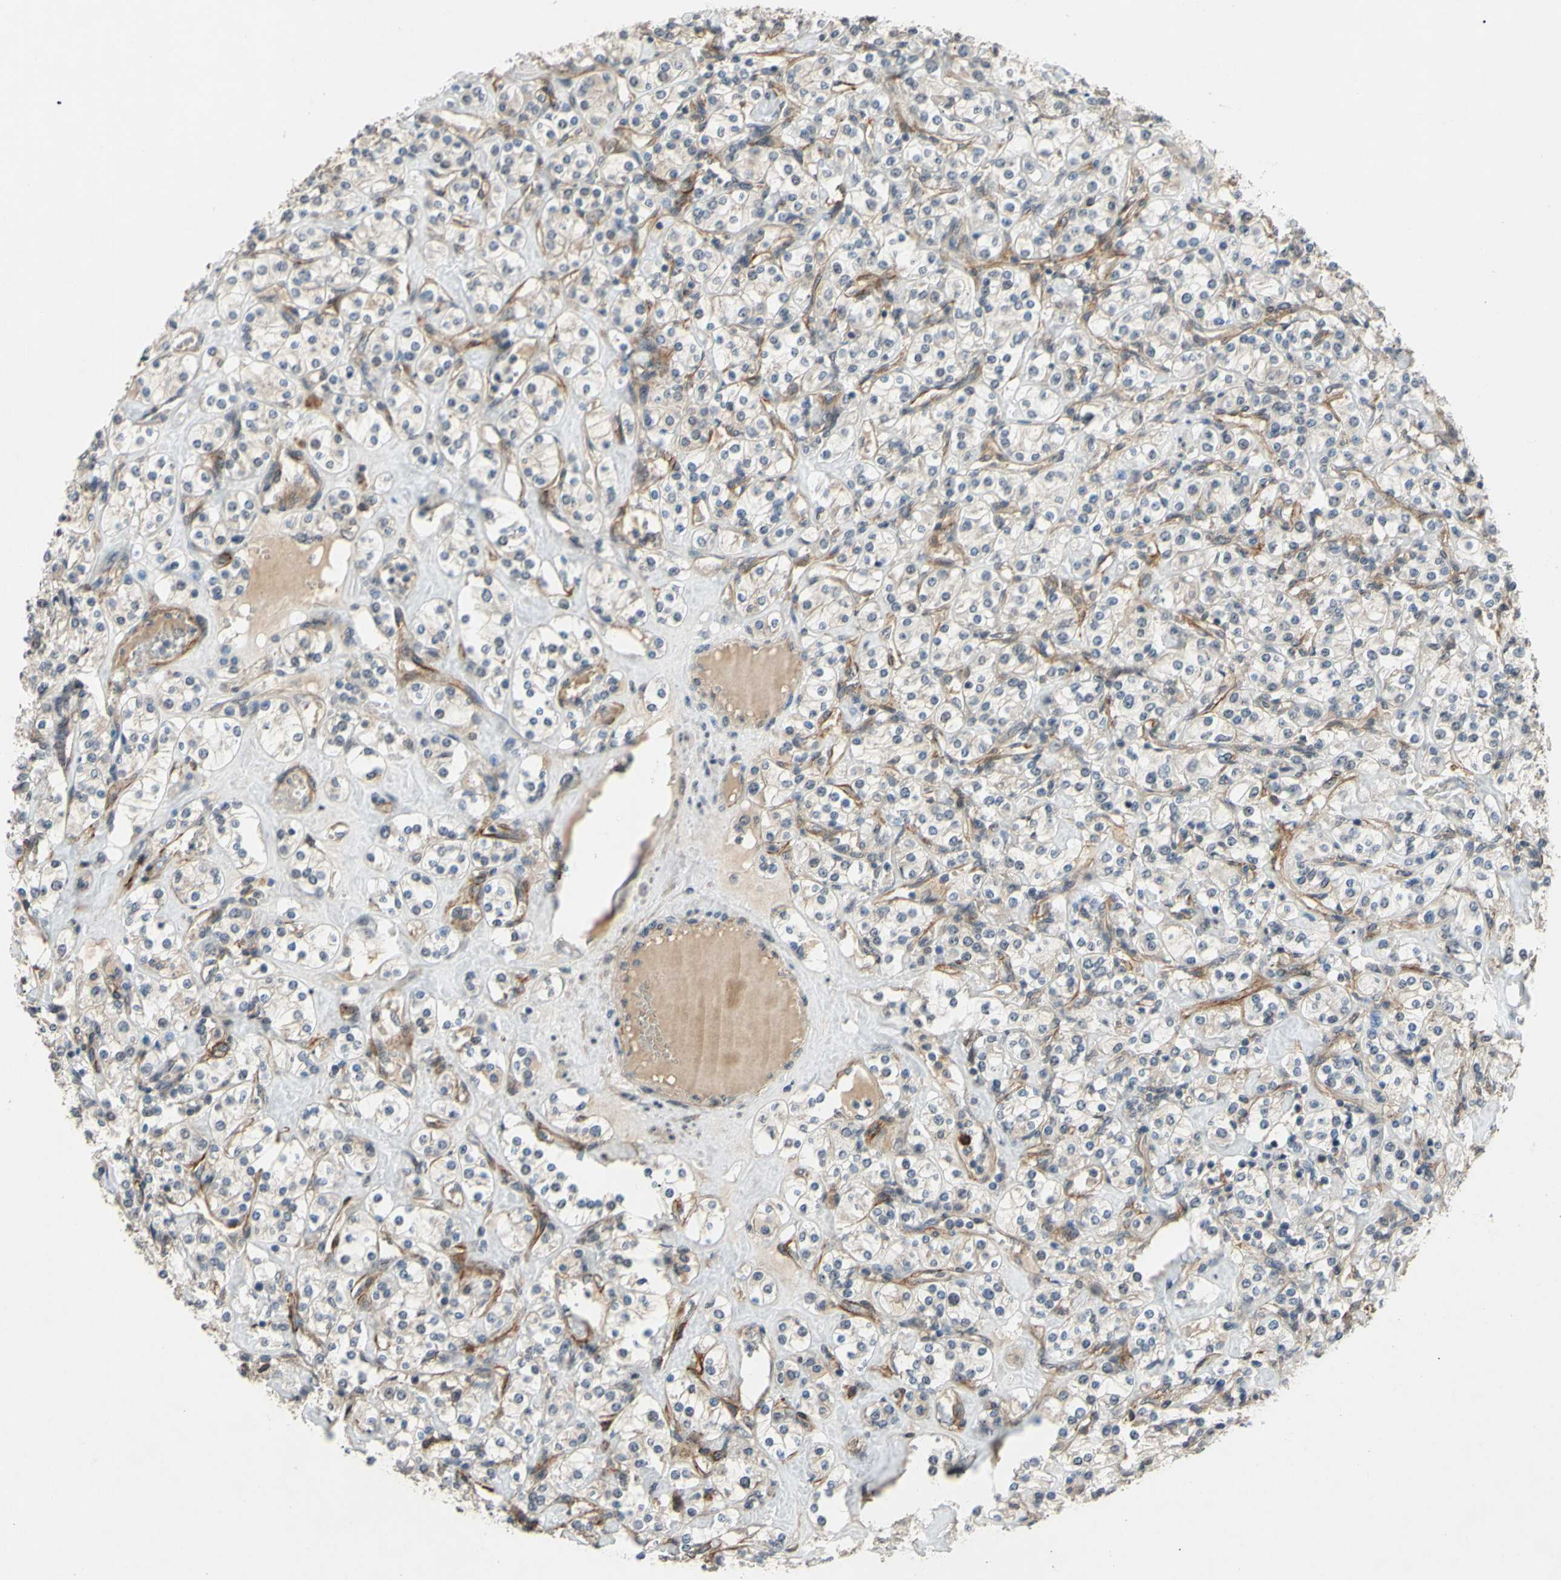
{"staining": {"intensity": "weak", "quantity": "<25%", "location": "cytoplasmic/membranous"}, "tissue": "renal cancer", "cell_type": "Tumor cells", "image_type": "cancer", "snomed": [{"axis": "morphology", "description": "Adenocarcinoma, NOS"}, {"axis": "topography", "description": "Kidney"}], "caption": "Tumor cells show no significant protein positivity in renal adenocarcinoma.", "gene": "ALK", "patient": {"sex": "male", "age": 77}}